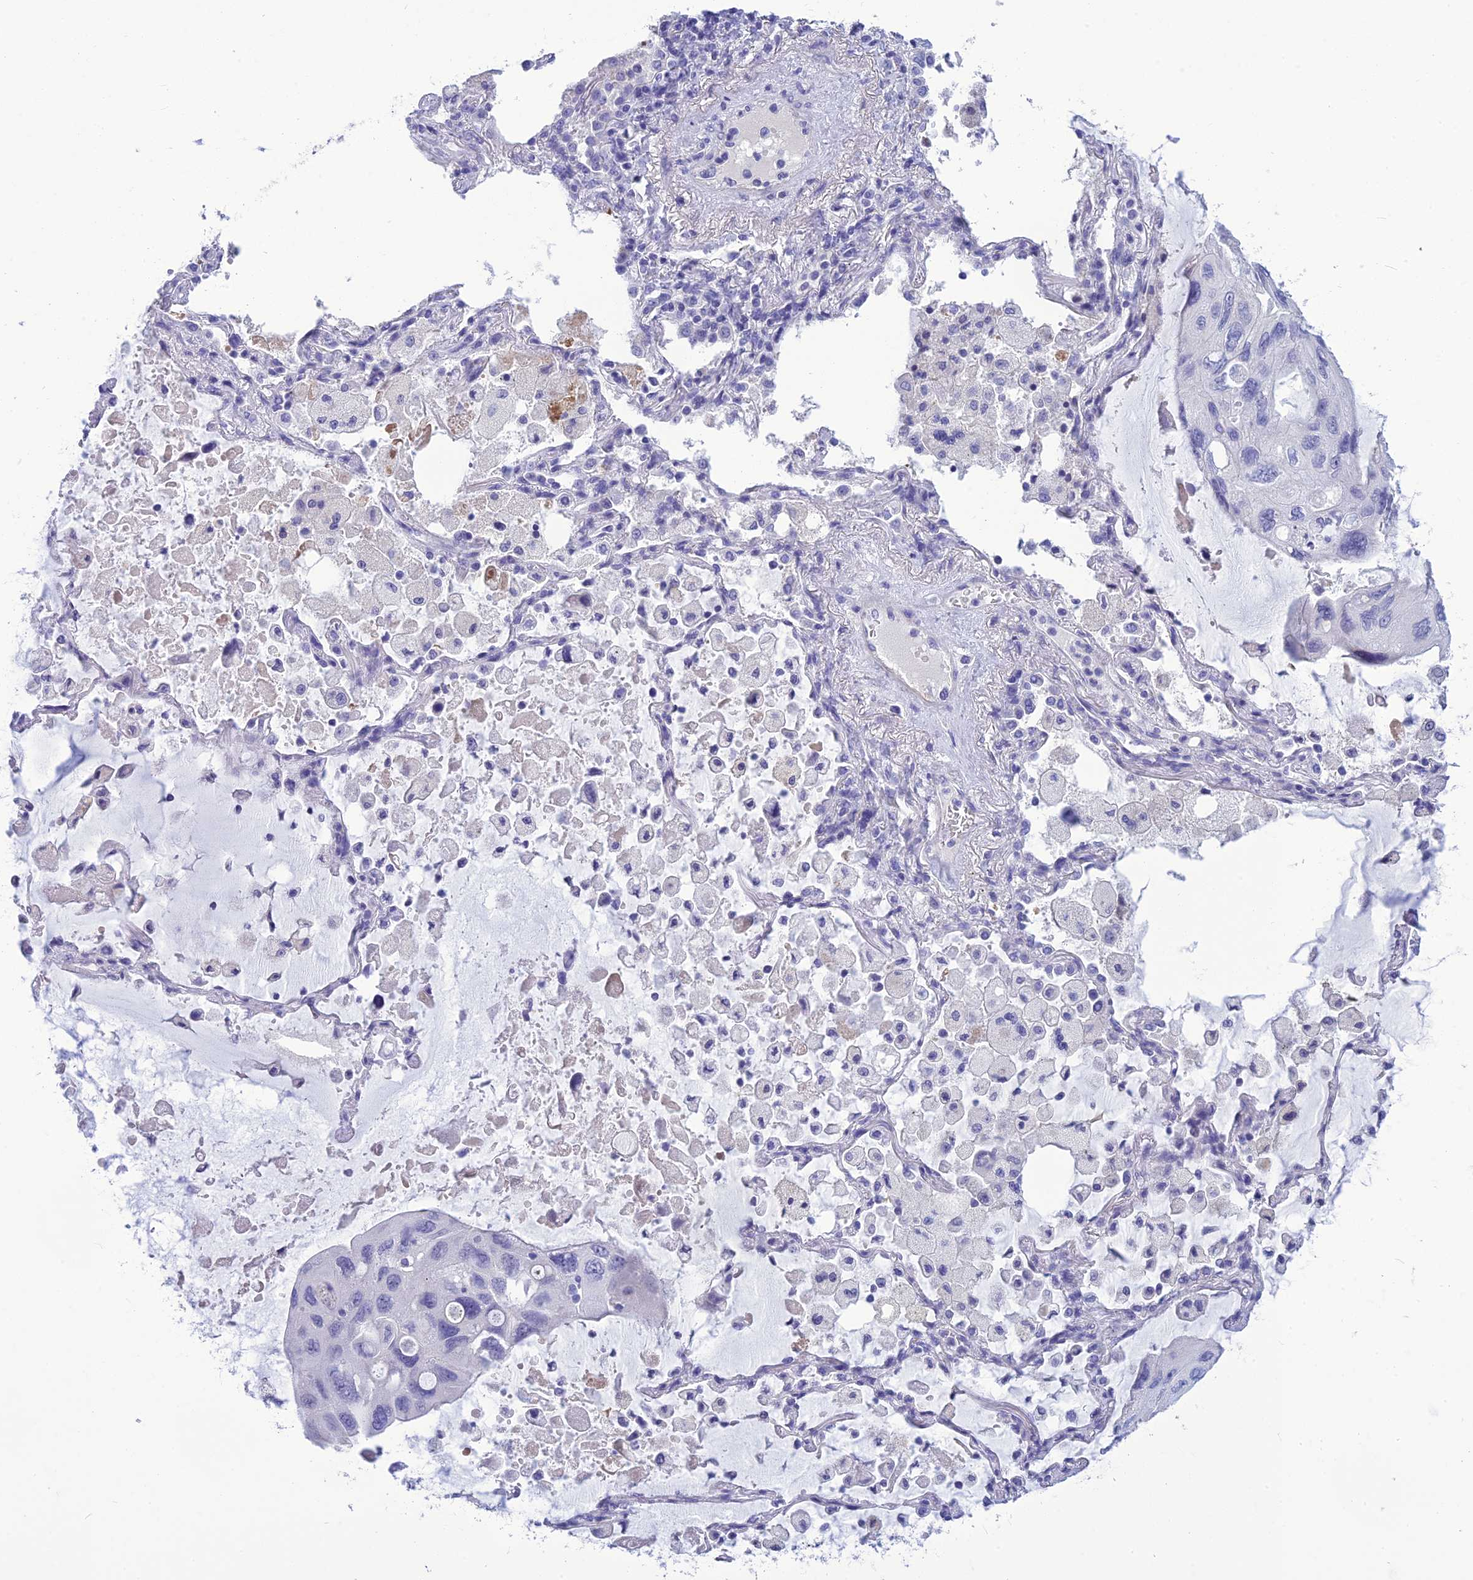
{"staining": {"intensity": "negative", "quantity": "none", "location": "none"}, "tissue": "lung cancer", "cell_type": "Tumor cells", "image_type": "cancer", "snomed": [{"axis": "morphology", "description": "Squamous cell carcinoma, NOS"}, {"axis": "topography", "description": "Lung"}], "caption": "Immunohistochemistry of lung squamous cell carcinoma displays no staining in tumor cells.", "gene": "BBS2", "patient": {"sex": "female", "age": 73}}